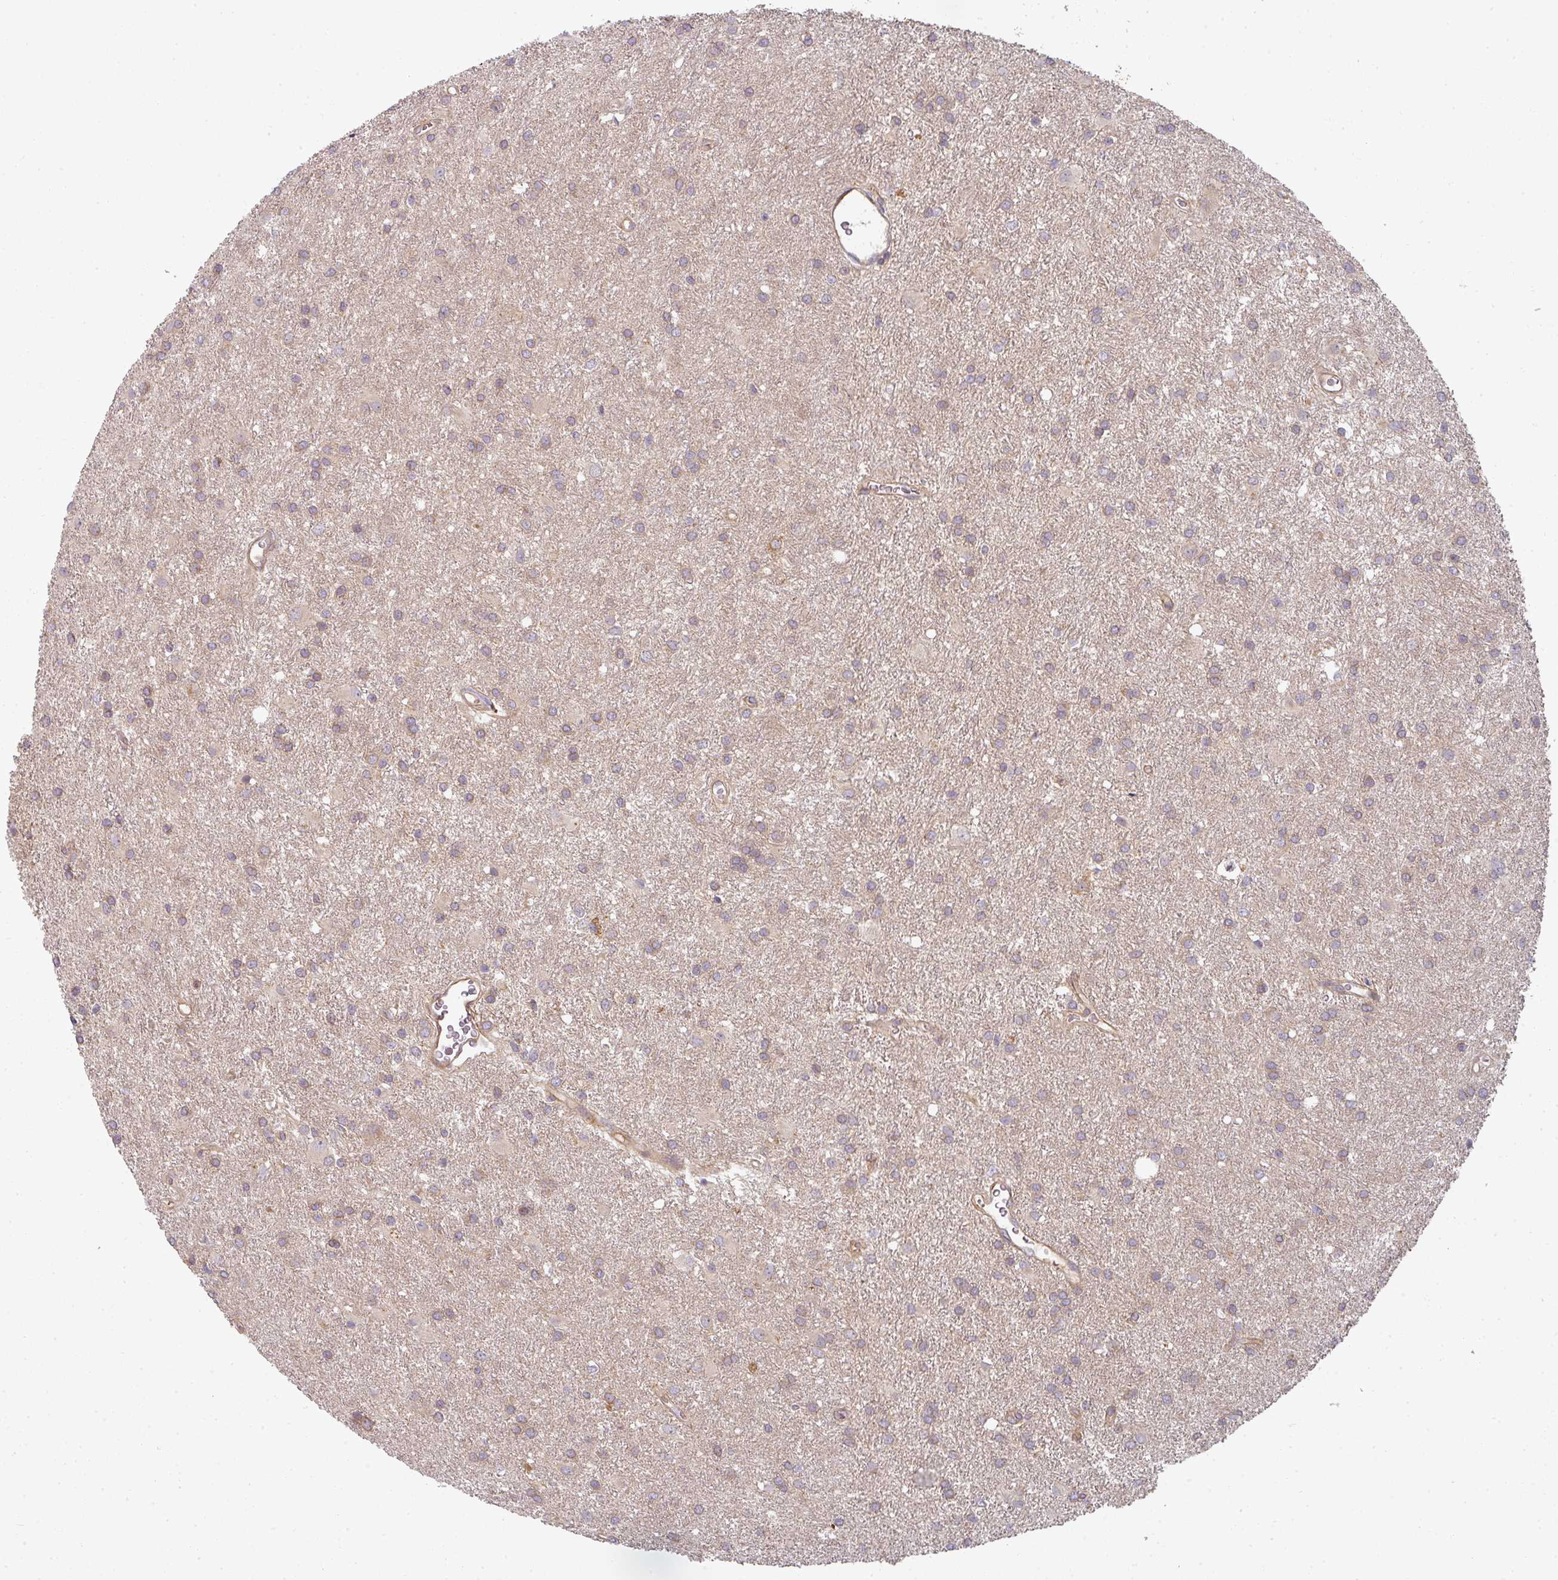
{"staining": {"intensity": "weak", "quantity": "<25%", "location": "cytoplasmic/membranous"}, "tissue": "glioma", "cell_type": "Tumor cells", "image_type": "cancer", "snomed": [{"axis": "morphology", "description": "Glioma, malignant, High grade"}, {"axis": "topography", "description": "Brain"}], "caption": "Human glioma stained for a protein using IHC displays no expression in tumor cells.", "gene": "CNOT1", "patient": {"sex": "female", "age": 50}}